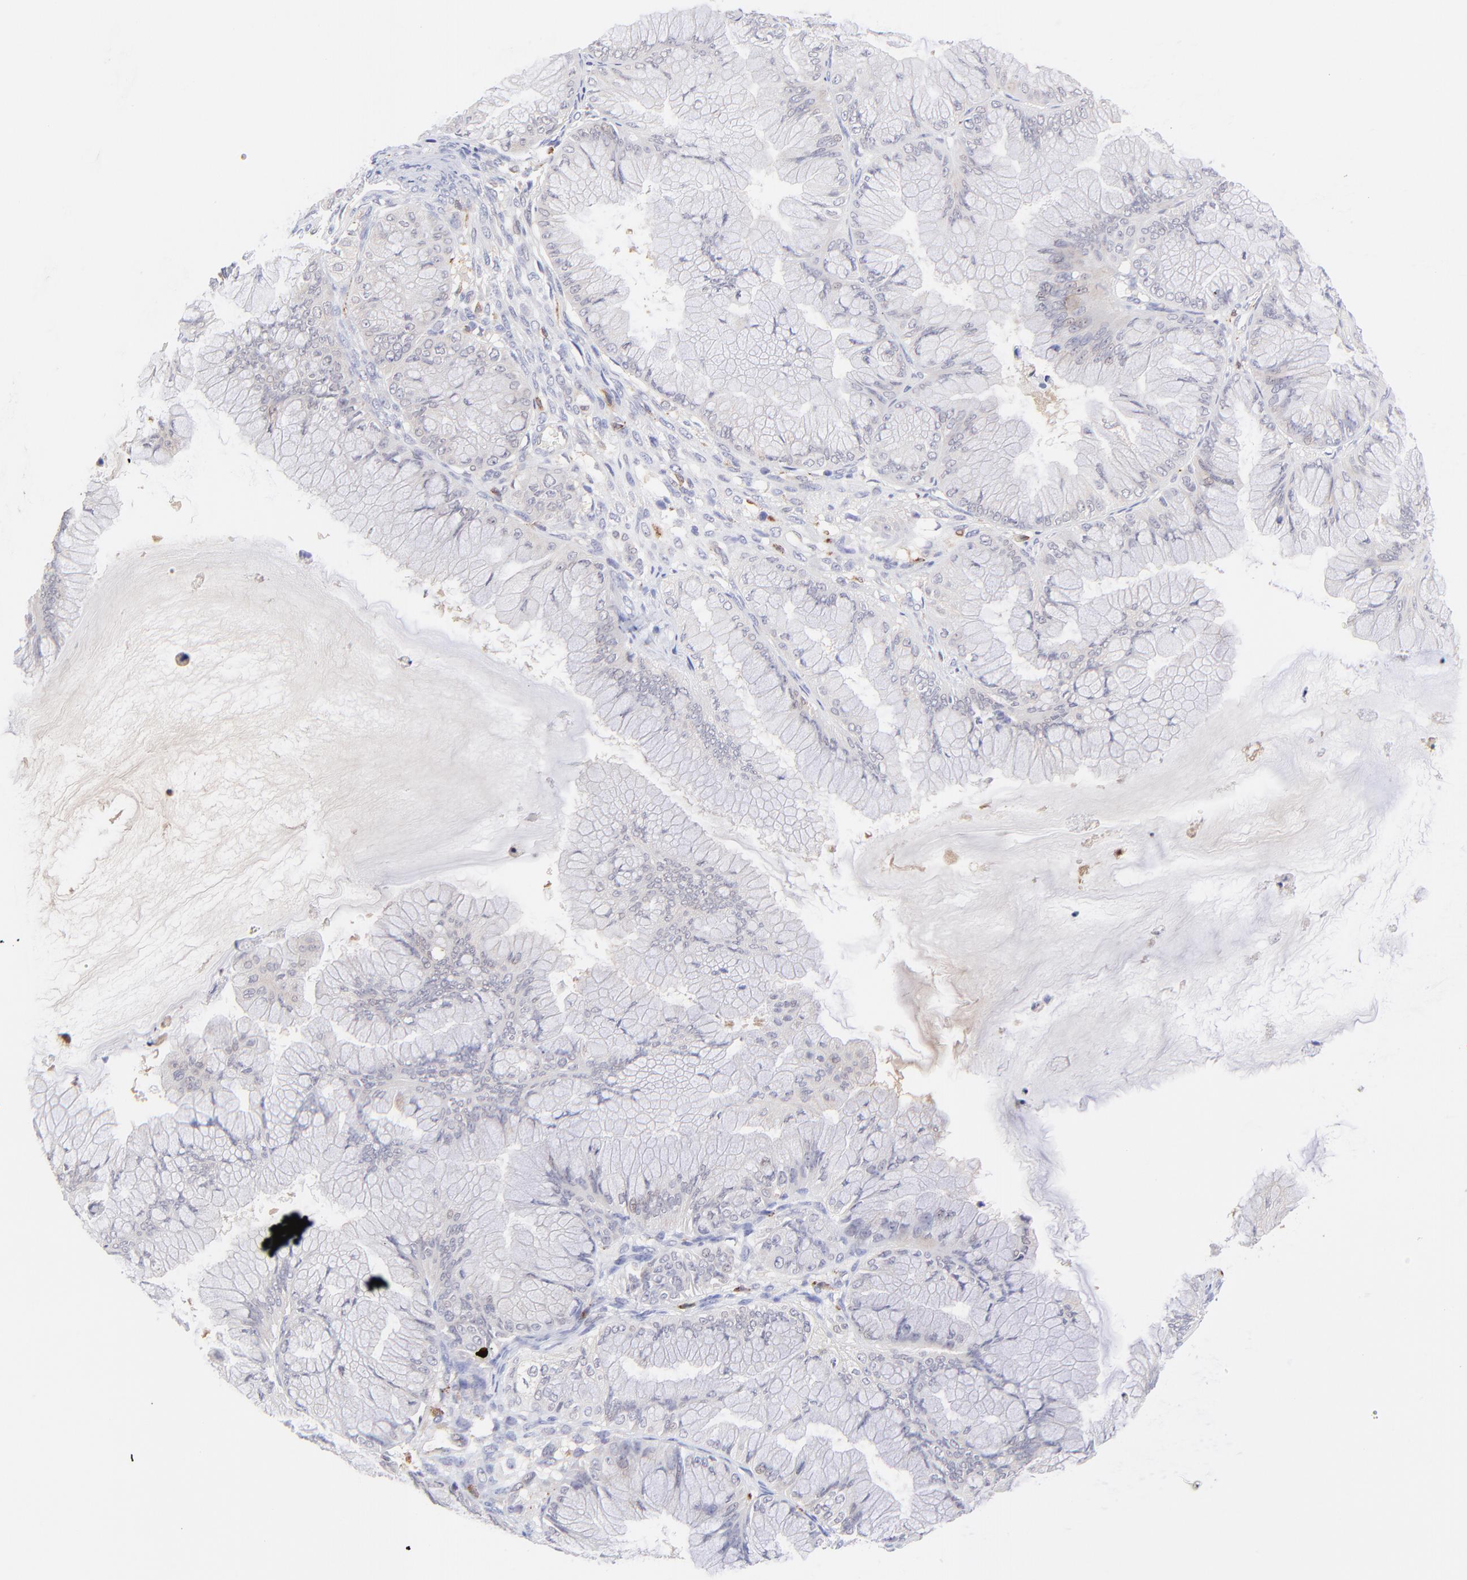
{"staining": {"intensity": "negative", "quantity": "none", "location": "none"}, "tissue": "ovarian cancer", "cell_type": "Tumor cells", "image_type": "cancer", "snomed": [{"axis": "morphology", "description": "Cystadenocarcinoma, mucinous, NOS"}, {"axis": "topography", "description": "Ovary"}], "caption": "This photomicrograph is of mucinous cystadenocarcinoma (ovarian) stained with immunohistochemistry (IHC) to label a protein in brown with the nuclei are counter-stained blue. There is no positivity in tumor cells.", "gene": "HYAL1", "patient": {"sex": "female", "age": 63}}